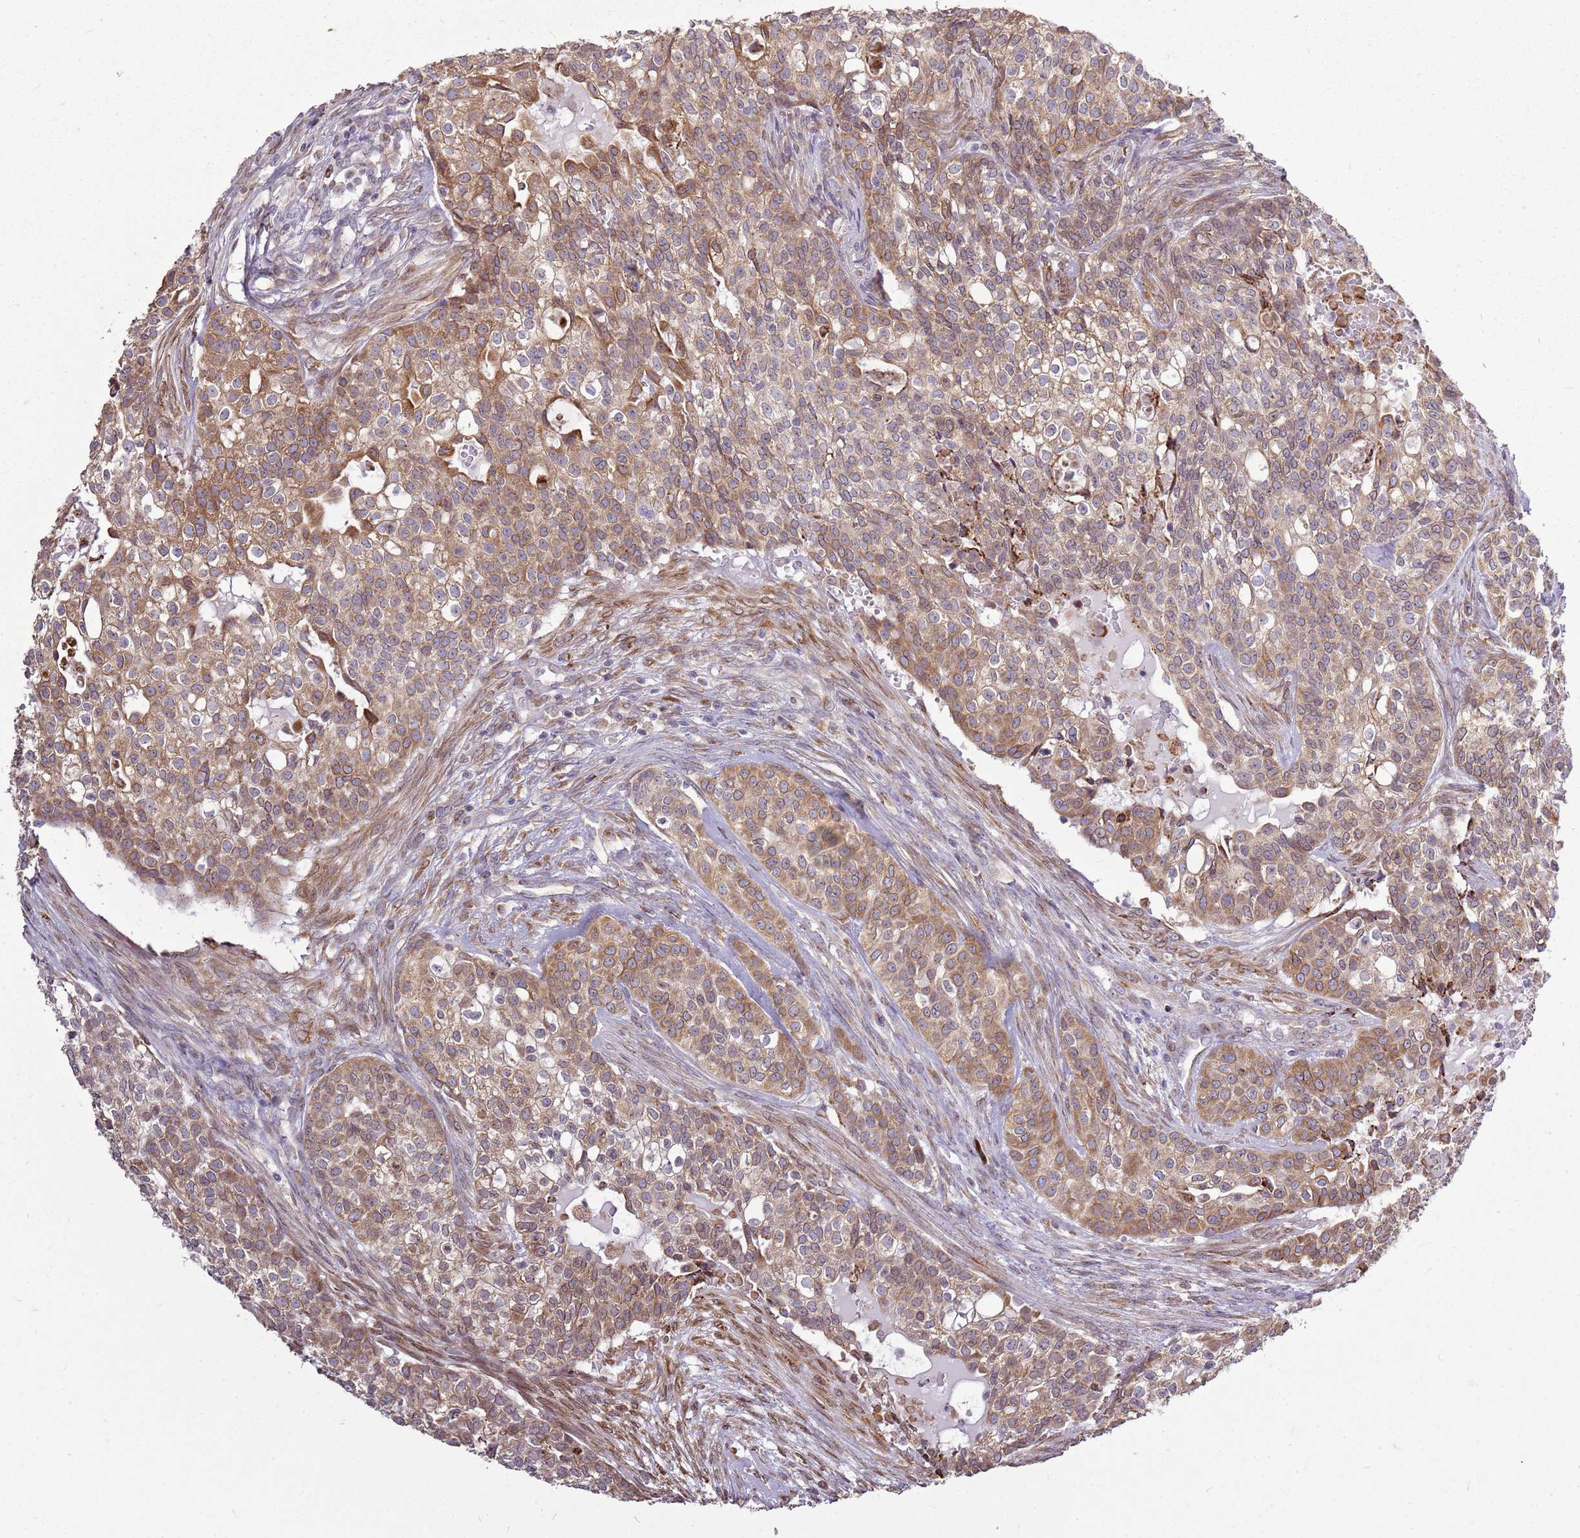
{"staining": {"intensity": "moderate", "quantity": ">75%", "location": "cytoplasmic/membranous"}, "tissue": "head and neck cancer", "cell_type": "Tumor cells", "image_type": "cancer", "snomed": [{"axis": "morphology", "description": "Adenocarcinoma, NOS"}, {"axis": "topography", "description": "Head-Neck"}], "caption": "An image of human head and neck cancer (adenocarcinoma) stained for a protein reveals moderate cytoplasmic/membranous brown staining in tumor cells. (Stains: DAB in brown, nuclei in blue, Microscopy: brightfield microscopy at high magnification).", "gene": "TMED10", "patient": {"sex": "male", "age": 81}}